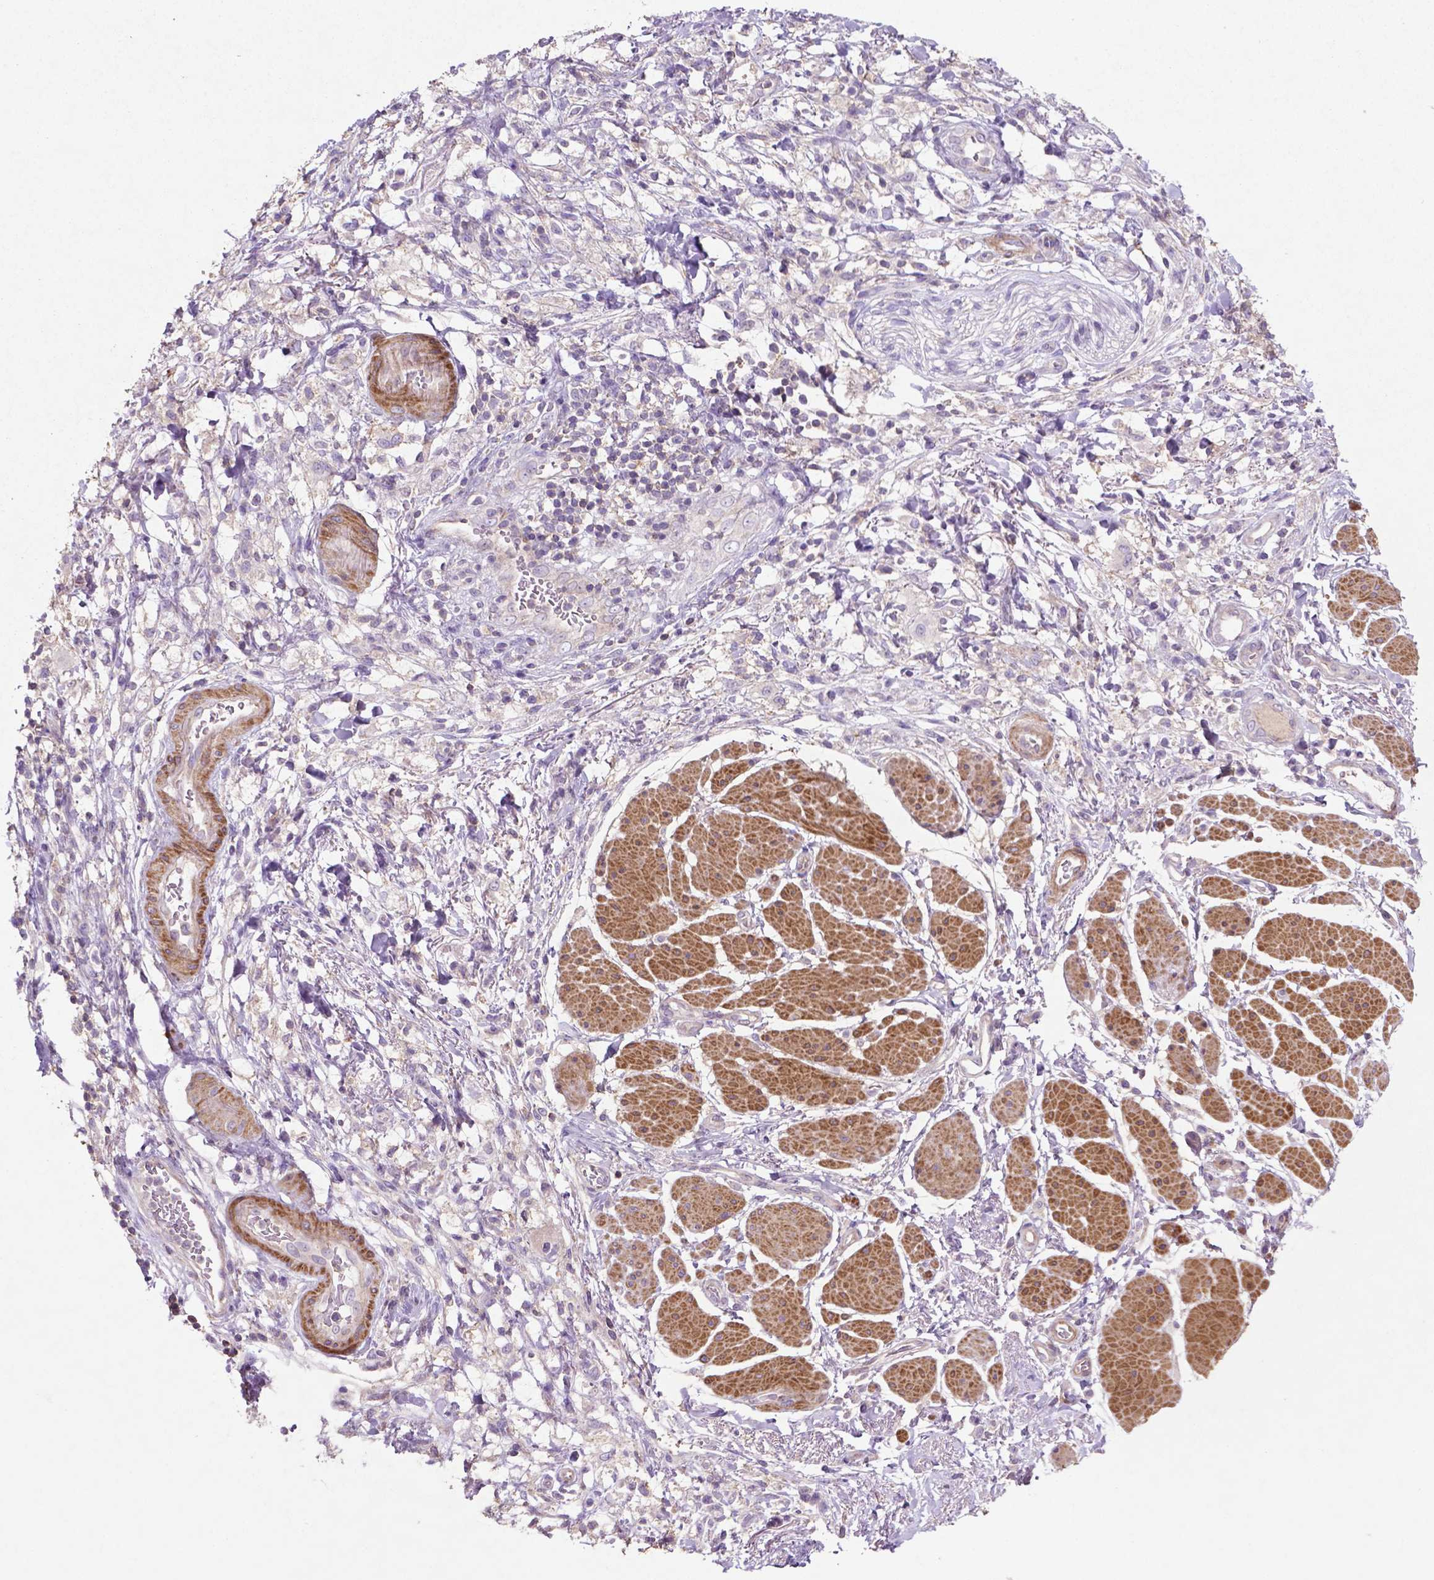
{"staining": {"intensity": "negative", "quantity": "none", "location": "none"}, "tissue": "stomach cancer", "cell_type": "Tumor cells", "image_type": "cancer", "snomed": [{"axis": "morphology", "description": "Adenocarcinoma, NOS"}, {"axis": "topography", "description": "Stomach"}], "caption": "Stomach cancer stained for a protein using immunohistochemistry reveals no positivity tumor cells.", "gene": "BMP4", "patient": {"sex": "female", "age": 60}}